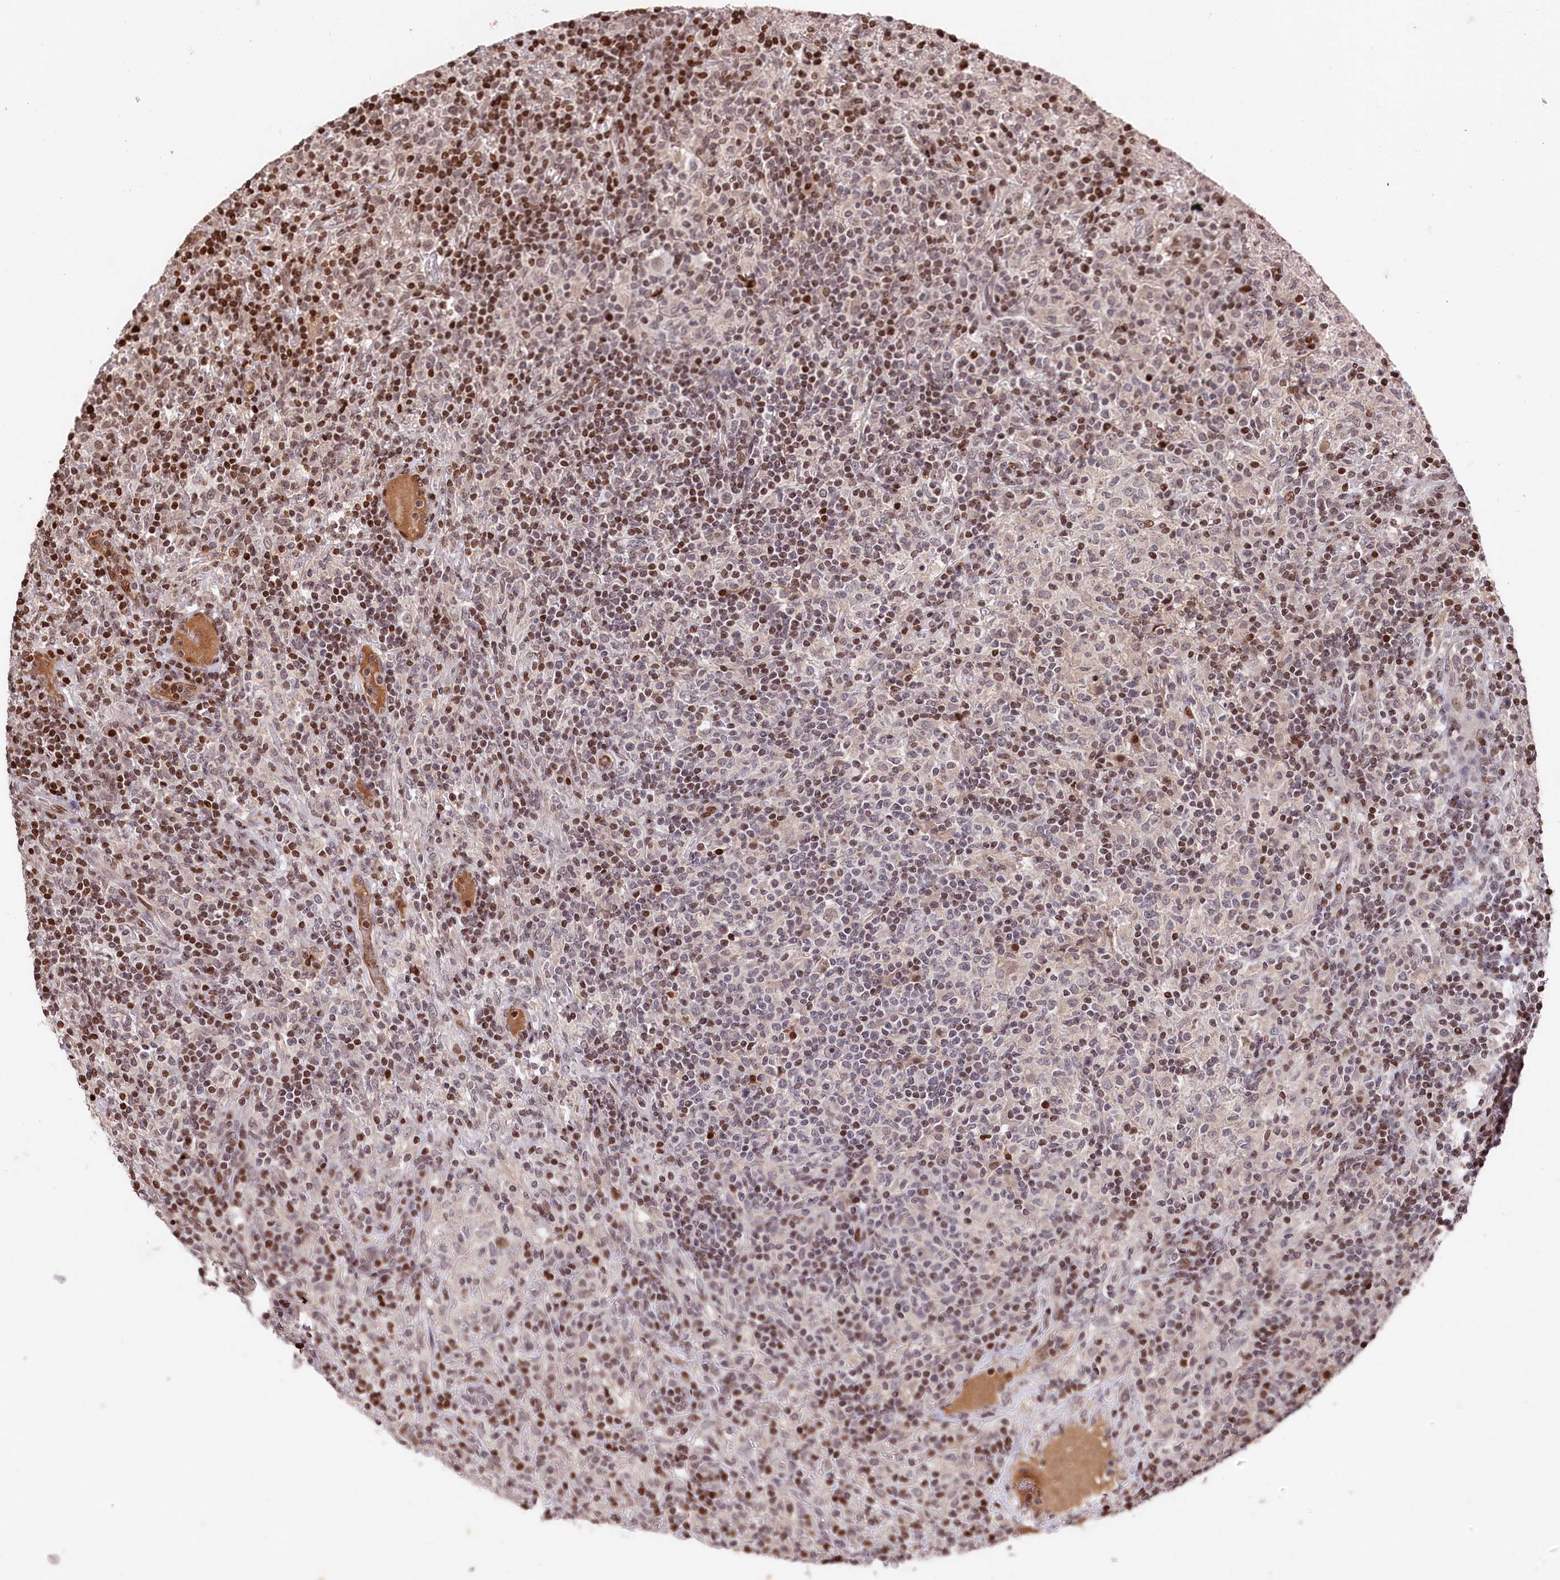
{"staining": {"intensity": "moderate", "quantity": "<25%", "location": "nuclear"}, "tissue": "lymphoma", "cell_type": "Tumor cells", "image_type": "cancer", "snomed": [{"axis": "morphology", "description": "Hodgkin's disease, NOS"}, {"axis": "topography", "description": "Lymph node"}], "caption": "Hodgkin's disease stained with immunohistochemistry (IHC) displays moderate nuclear positivity in approximately <25% of tumor cells. (DAB (3,3'-diaminobenzidine) = brown stain, brightfield microscopy at high magnification).", "gene": "MCF2L2", "patient": {"sex": "male", "age": 70}}